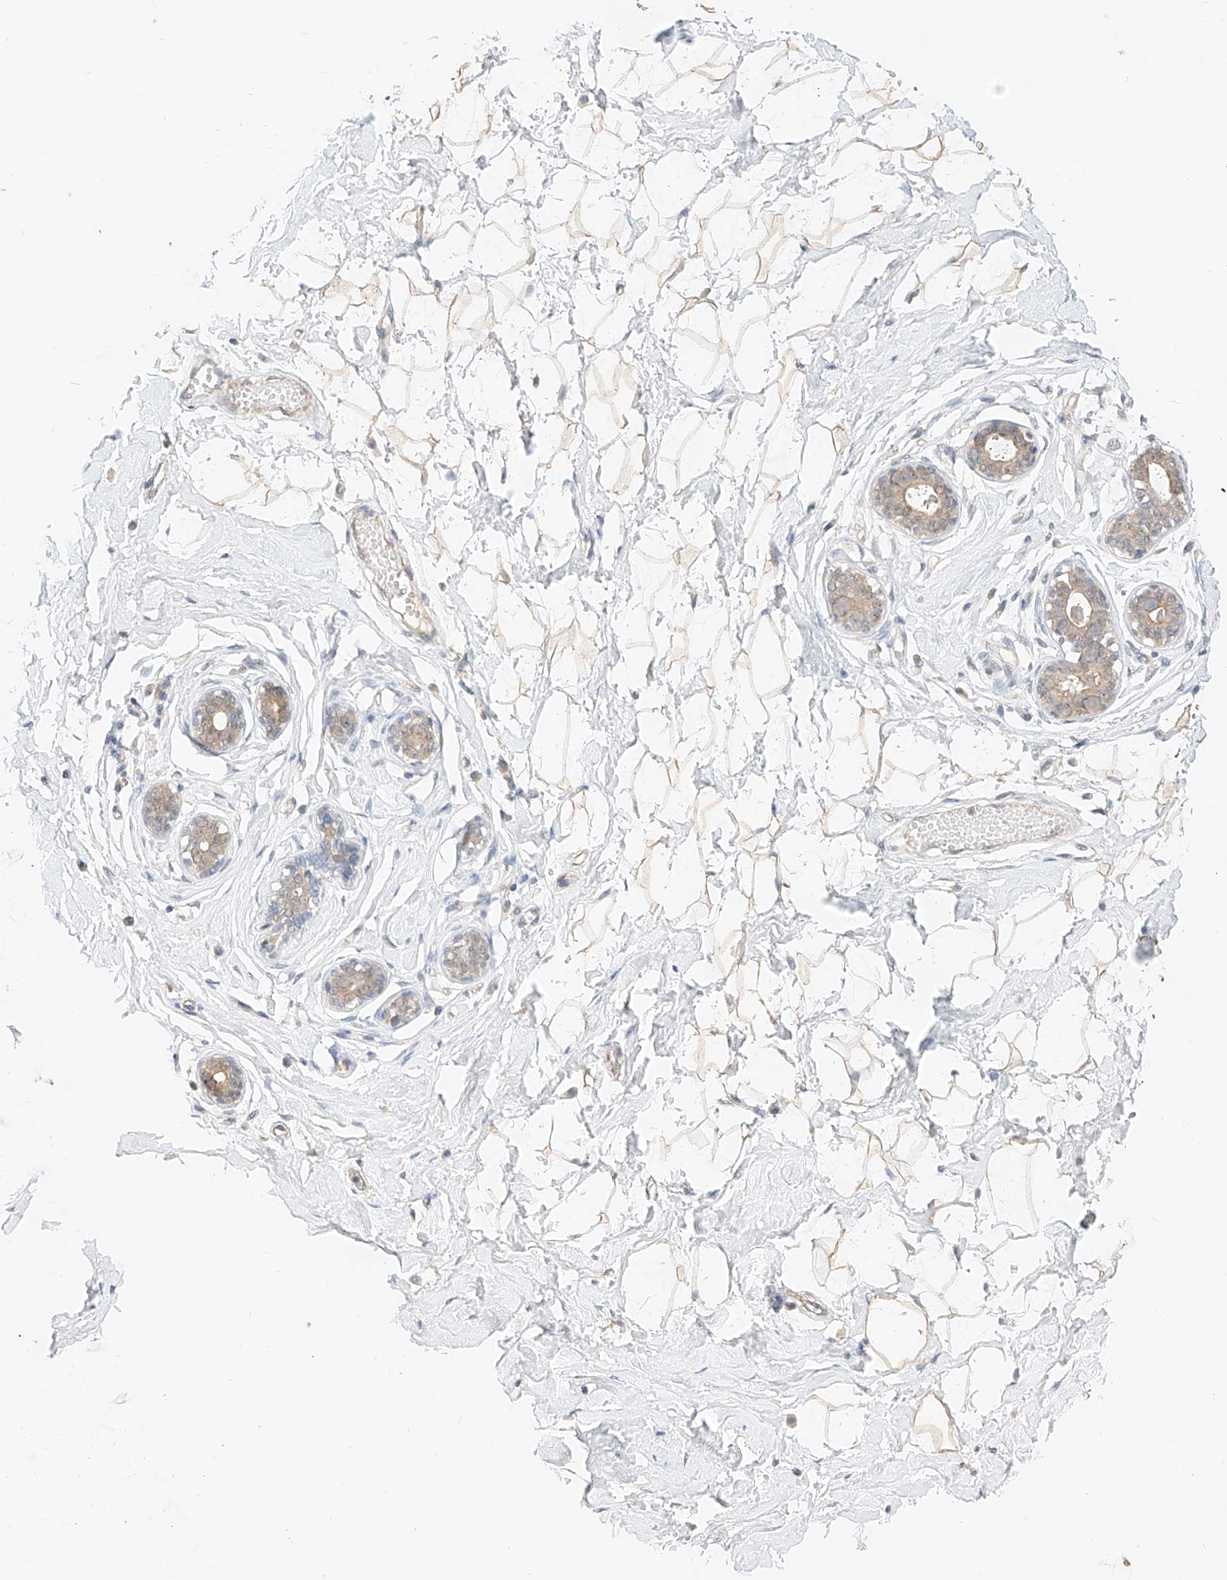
{"staining": {"intensity": "weak", "quantity": ">75%", "location": "cytoplasmic/membranous"}, "tissue": "breast", "cell_type": "Adipocytes", "image_type": "normal", "snomed": [{"axis": "morphology", "description": "Normal tissue, NOS"}, {"axis": "morphology", "description": "Adenoma, NOS"}, {"axis": "topography", "description": "Breast"}], "caption": "Breast stained with IHC exhibits weak cytoplasmic/membranous expression in approximately >75% of adipocytes.", "gene": "IL22RA2", "patient": {"sex": "female", "age": 23}}